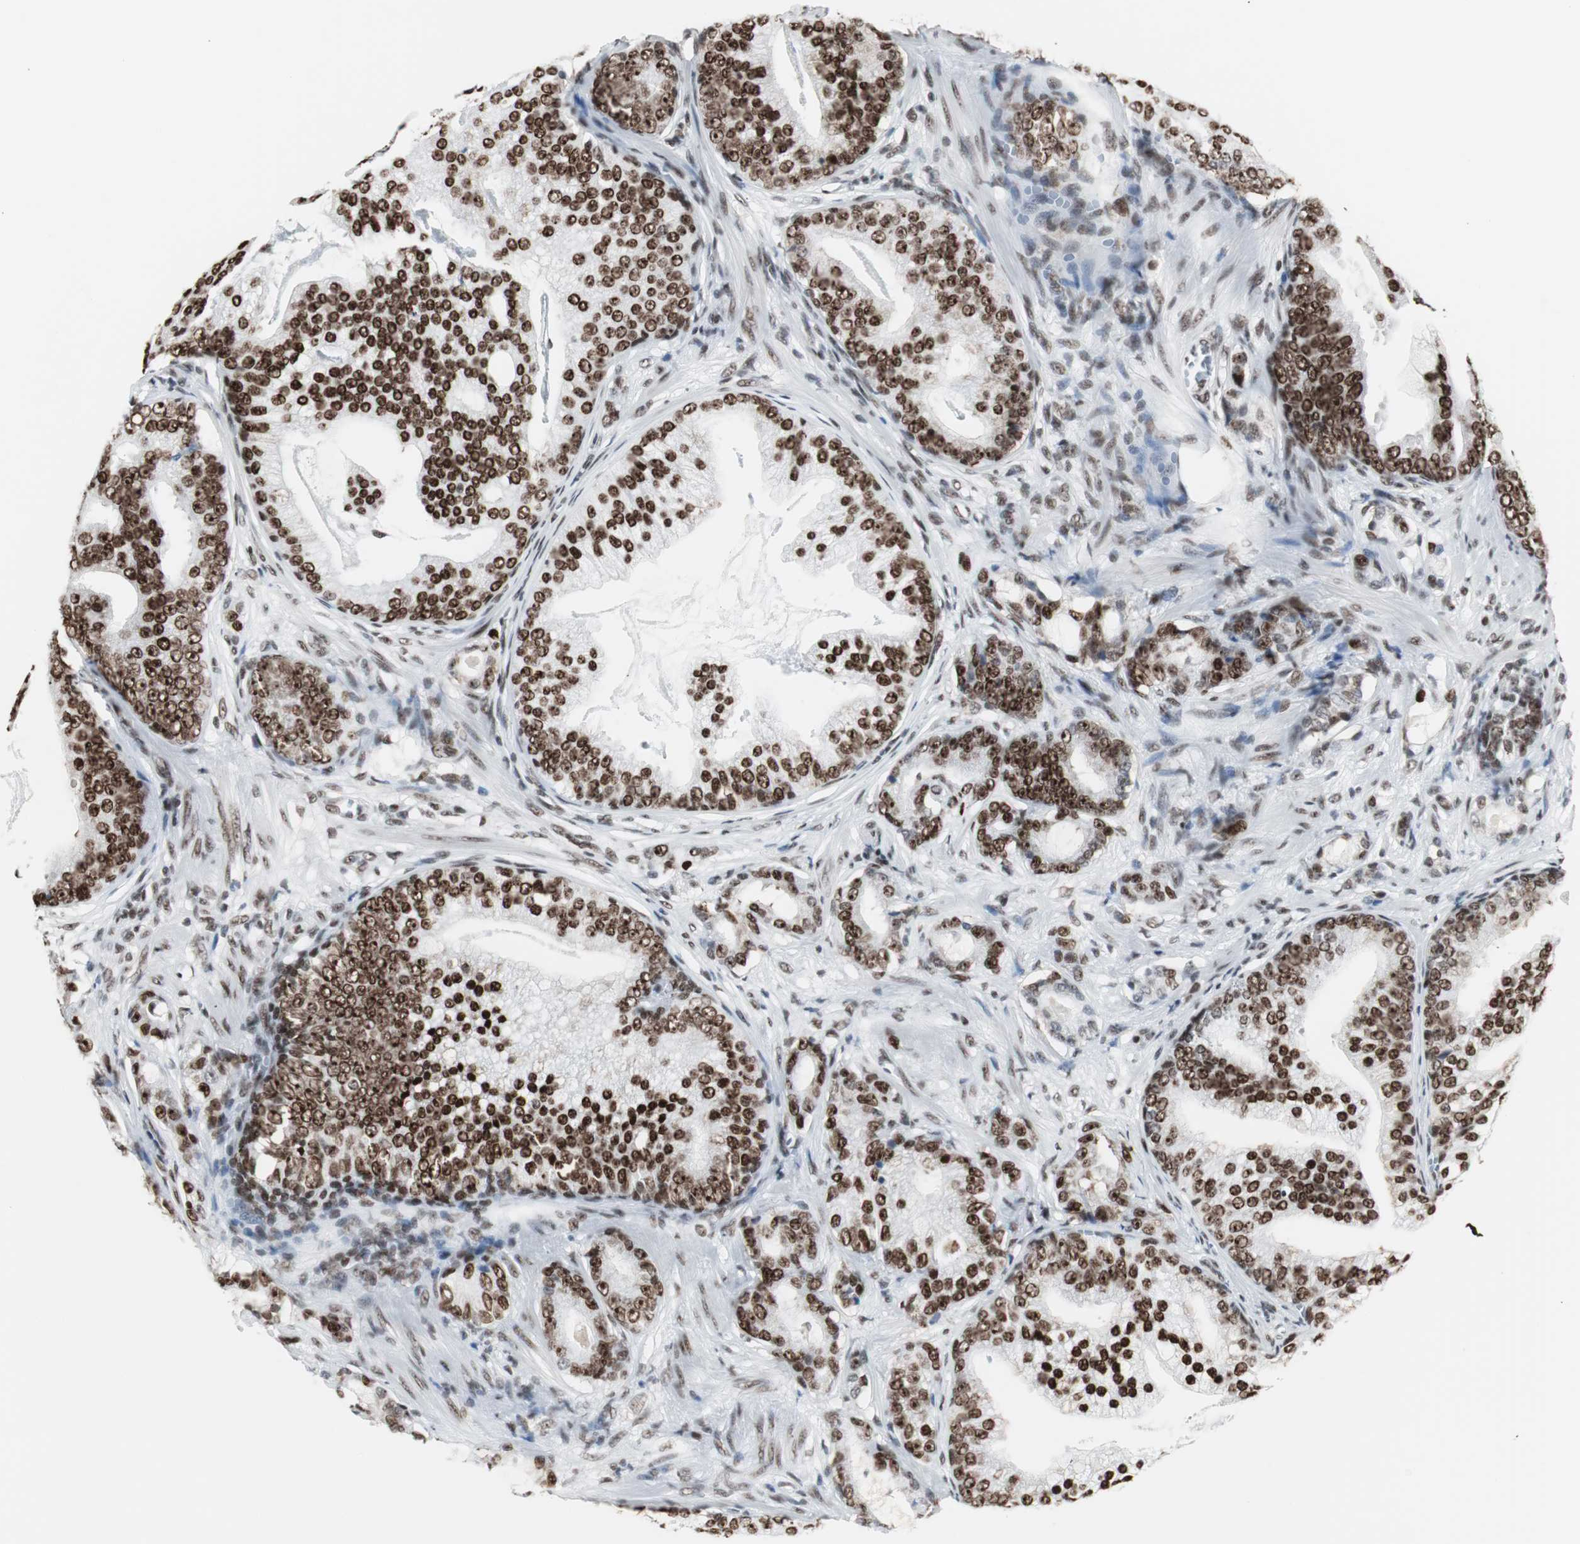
{"staining": {"intensity": "strong", "quantity": ">75%", "location": "nuclear"}, "tissue": "prostate cancer", "cell_type": "Tumor cells", "image_type": "cancer", "snomed": [{"axis": "morphology", "description": "Adenocarcinoma, Low grade"}, {"axis": "topography", "description": "Prostate"}], "caption": "This micrograph displays immunohistochemistry staining of human low-grade adenocarcinoma (prostate), with high strong nuclear positivity in approximately >75% of tumor cells.", "gene": "XRCC1", "patient": {"sex": "male", "age": 58}}